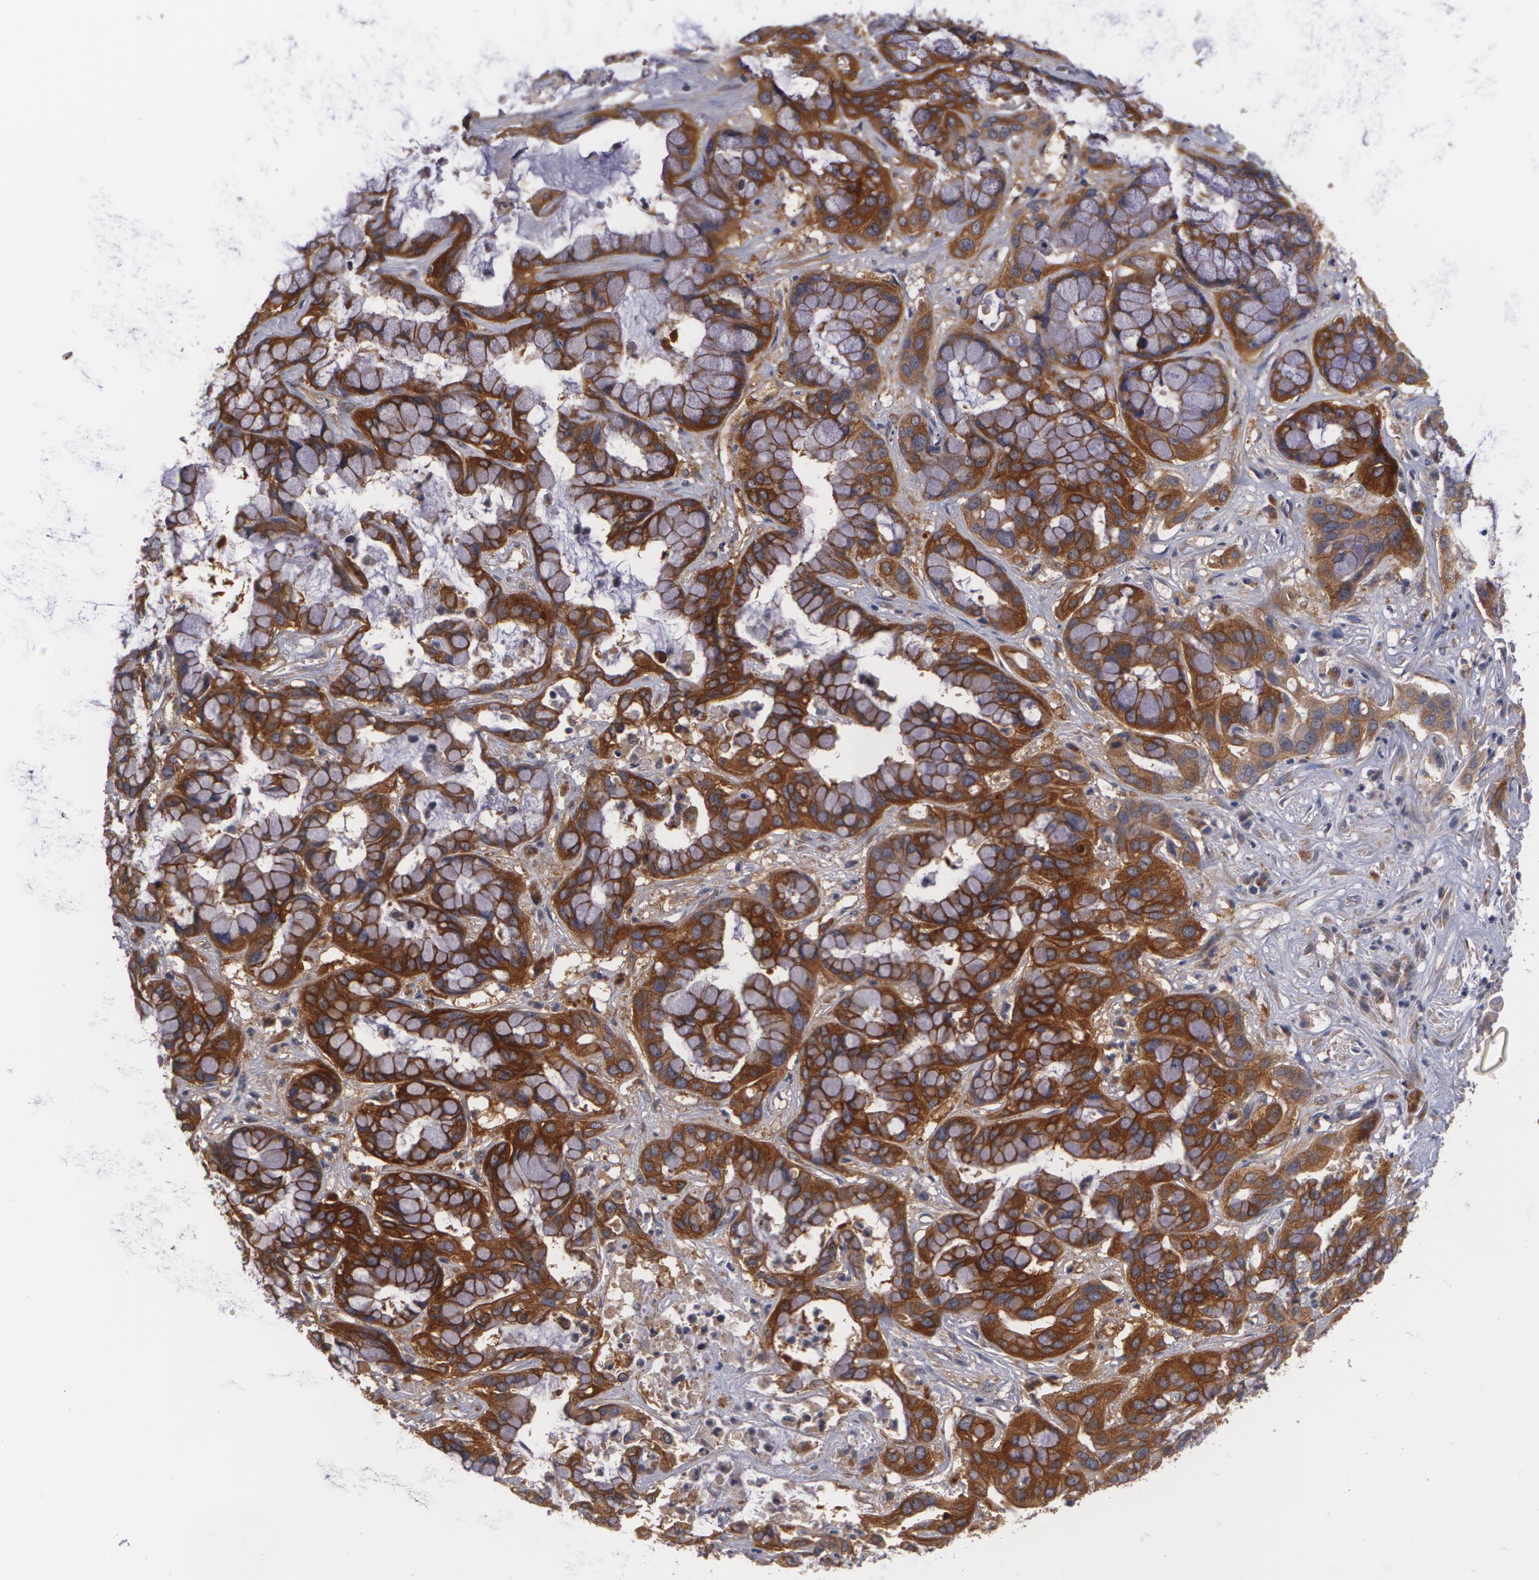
{"staining": {"intensity": "strong", "quantity": ">75%", "location": "cytoplasmic/membranous"}, "tissue": "liver cancer", "cell_type": "Tumor cells", "image_type": "cancer", "snomed": [{"axis": "morphology", "description": "Cholangiocarcinoma"}, {"axis": "topography", "description": "Liver"}], "caption": "Tumor cells demonstrate high levels of strong cytoplasmic/membranous staining in about >75% of cells in human liver cholangiocarcinoma.", "gene": "CASK", "patient": {"sex": "female", "age": 65}}